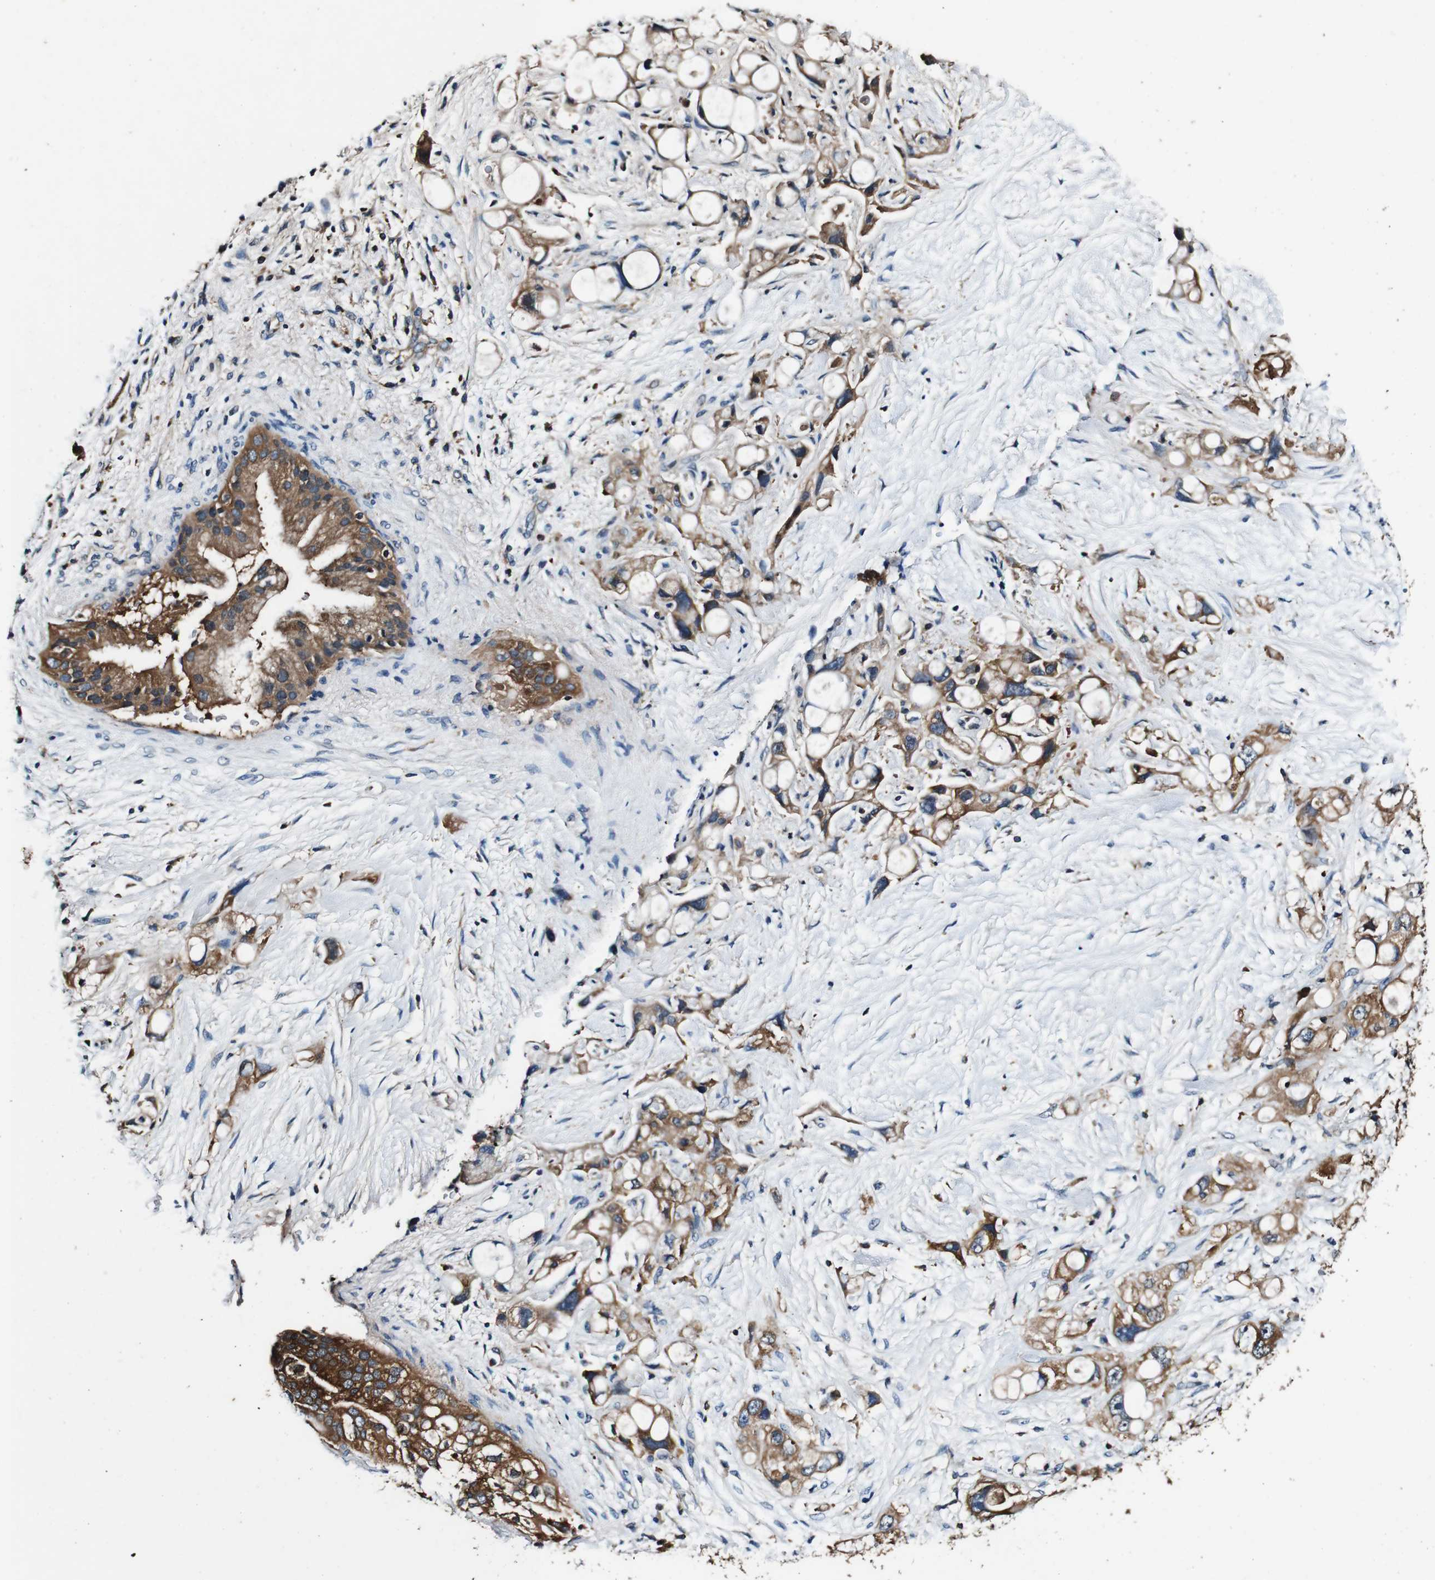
{"staining": {"intensity": "strong", "quantity": ">75%", "location": "cytoplasmic/membranous"}, "tissue": "pancreatic cancer", "cell_type": "Tumor cells", "image_type": "cancer", "snomed": [{"axis": "morphology", "description": "Adenocarcinoma, NOS"}, {"axis": "topography", "description": "Pancreas"}], "caption": "IHC staining of pancreatic cancer (adenocarcinoma), which exhibits high levels of strong cytoplasmic/membranous positivity in approximately >75% of tumor cells indicating strong cytoplasmic/membranous protein positivity. The staining was performed using DAB (brown) for protein detection and nuclei were counterstained in hematoxylin (blue).", "gene": "RHOT2", "patient": {"sex": "female", "age": 56}}